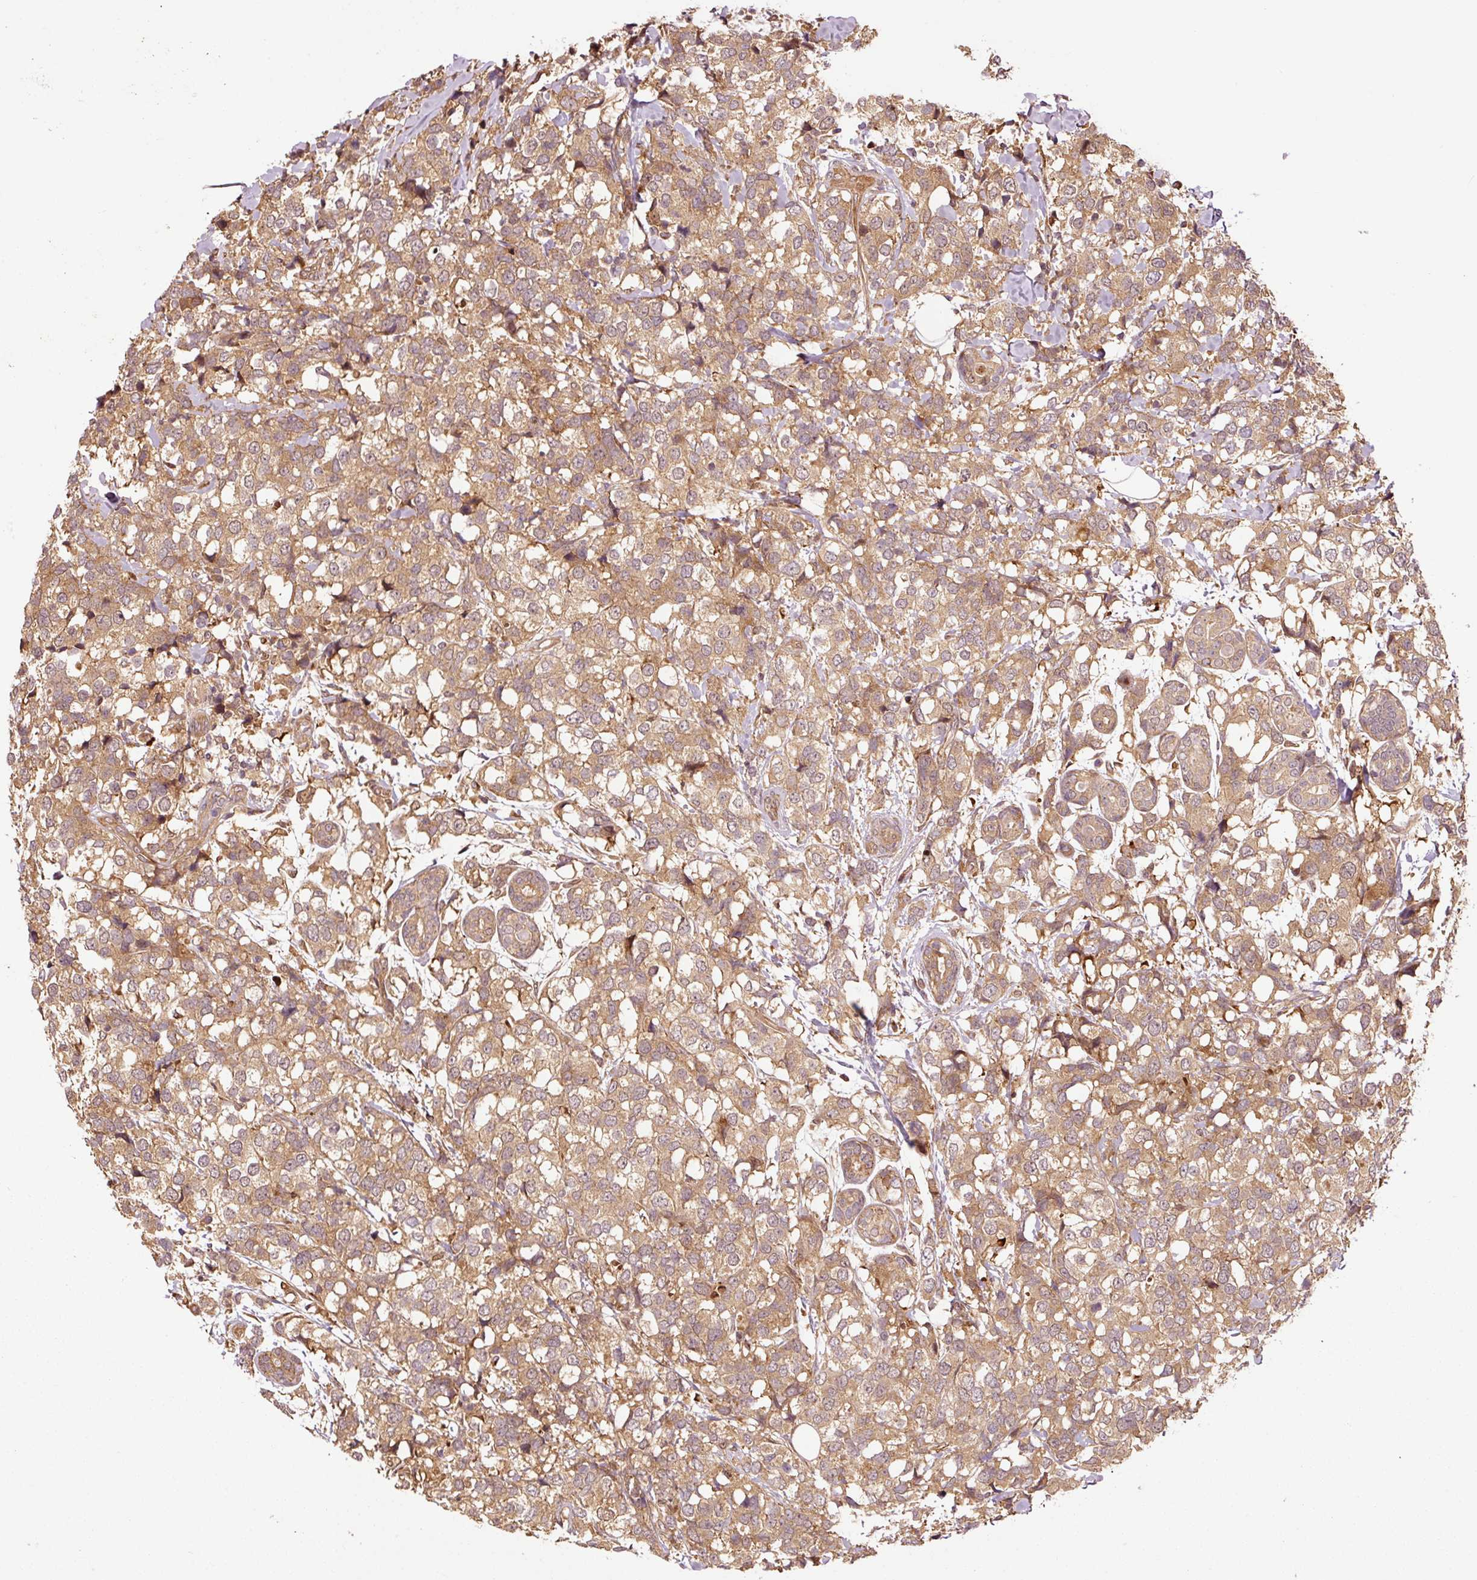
{"staining": {"intensity": "moderate", "quantity": ">75%", "location": "cytoplasmic/membranous"}, "tissue": "breast cancer", "cell_type": "Tumor cells", "image_type": "cancer", "snomed": [{"axis": "morphology", "description": "Lobular carcinoma"}, {"axis": "topography", "description": "Breast"}], "caption": "This micrograph demonstrates immunohistochemistry staining of human lobular carcinoma (breast), with medium moderate cytoplasmic/membranous positivity in approximately >75% of tumor cells.", "gene": "OXER1", "patient": {"sex": "female", "age": 59}}